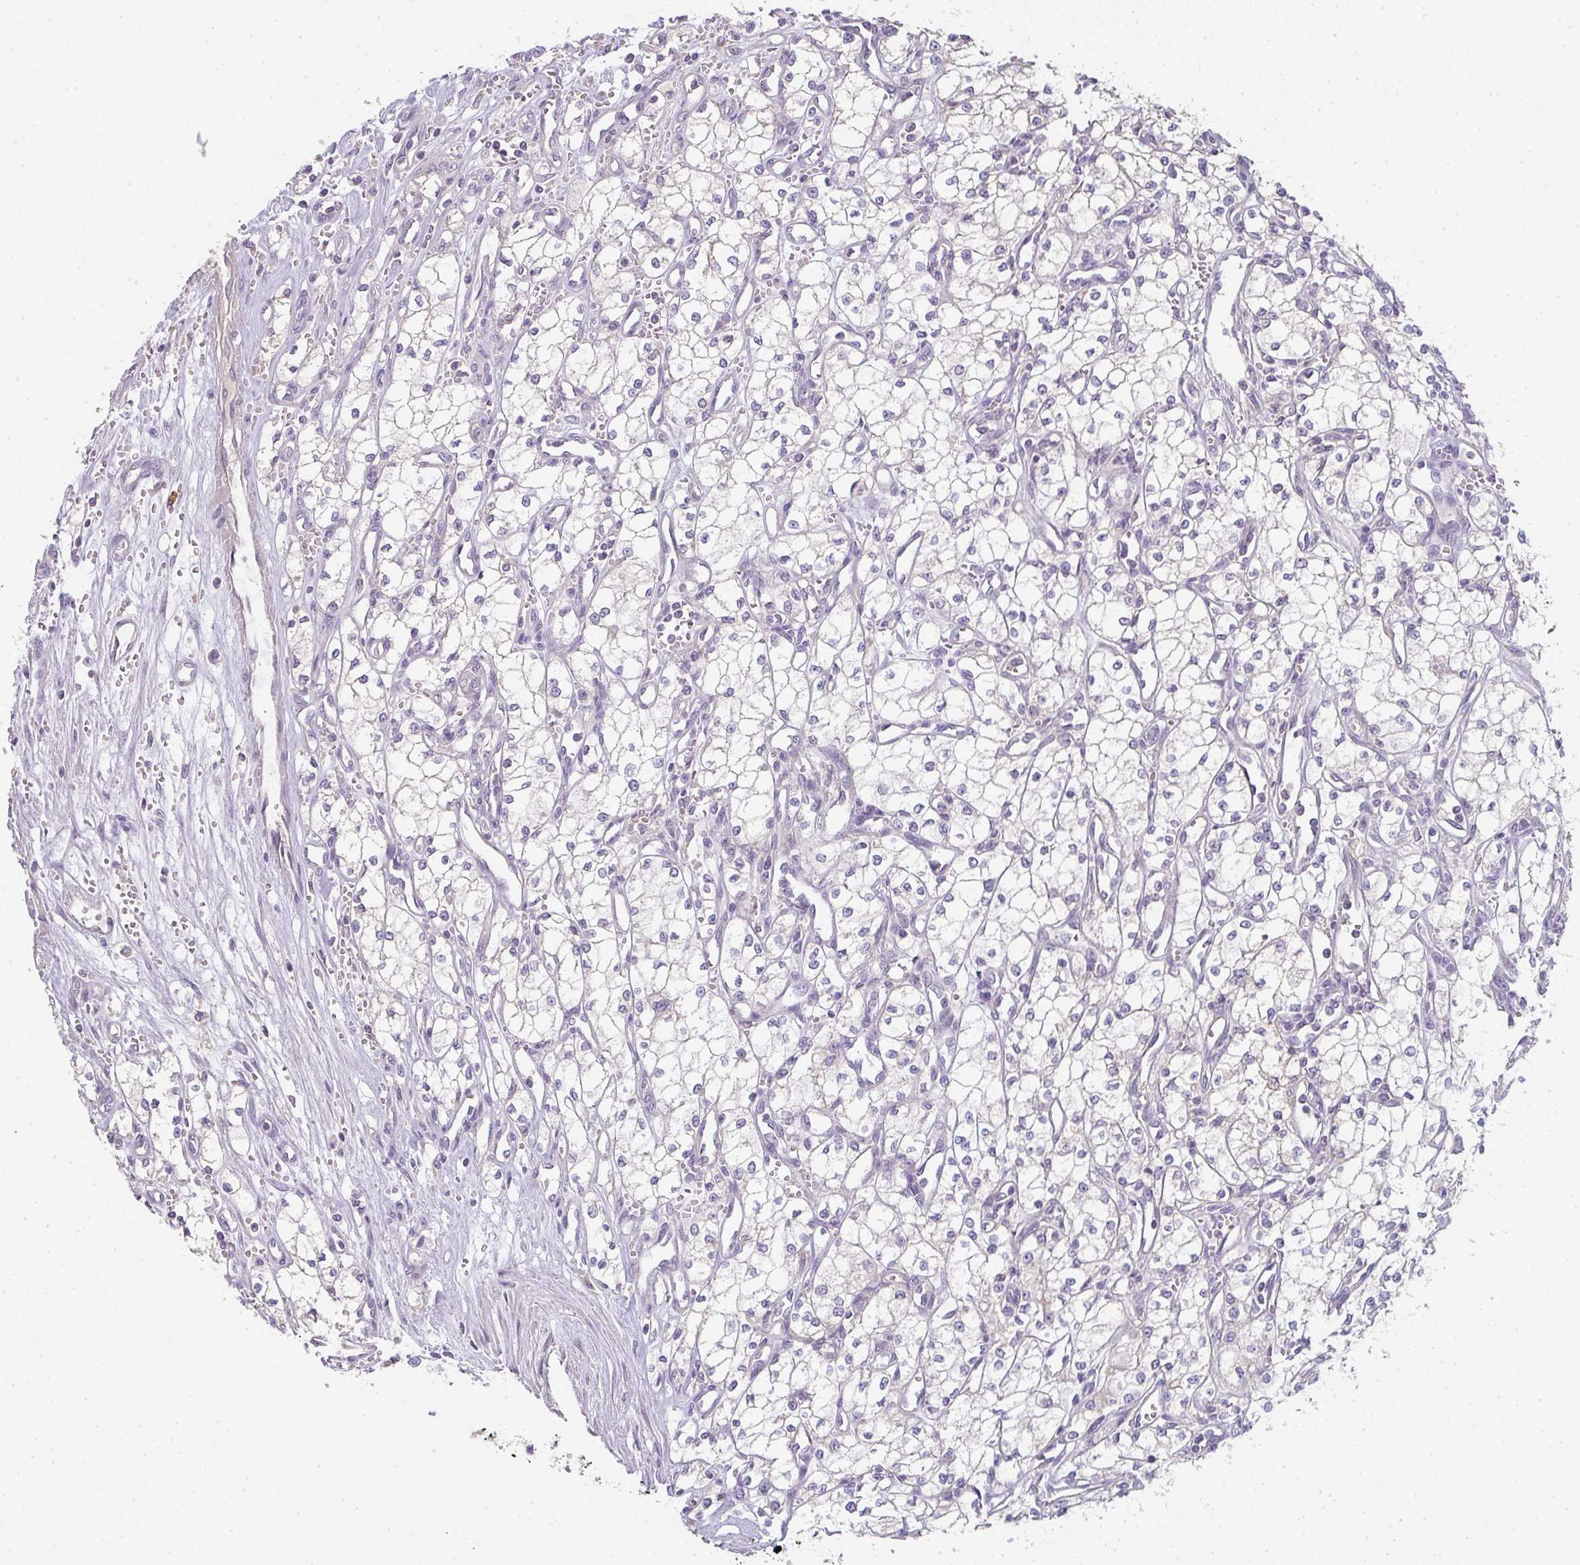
{"staining": {"intensity": "negative", "quantity": "none", "location": "none"}, "tissue": "renal cancer", "cell_type": "Tumor cells", "image_type": "cancer", "snomed": [{"axis": "morphology", "description": "Adenocarcinoma, NOS"}, {"axis": "topography", "description": "Kidney"}], "caption": "An IHC histopathology image of adenocarcinoma (renal) is shown. There is no staining in tumor cells of adenocarcinoma (renal).", "gene": "ZNF215", "patient": {"sex": "male", "age": 59}}